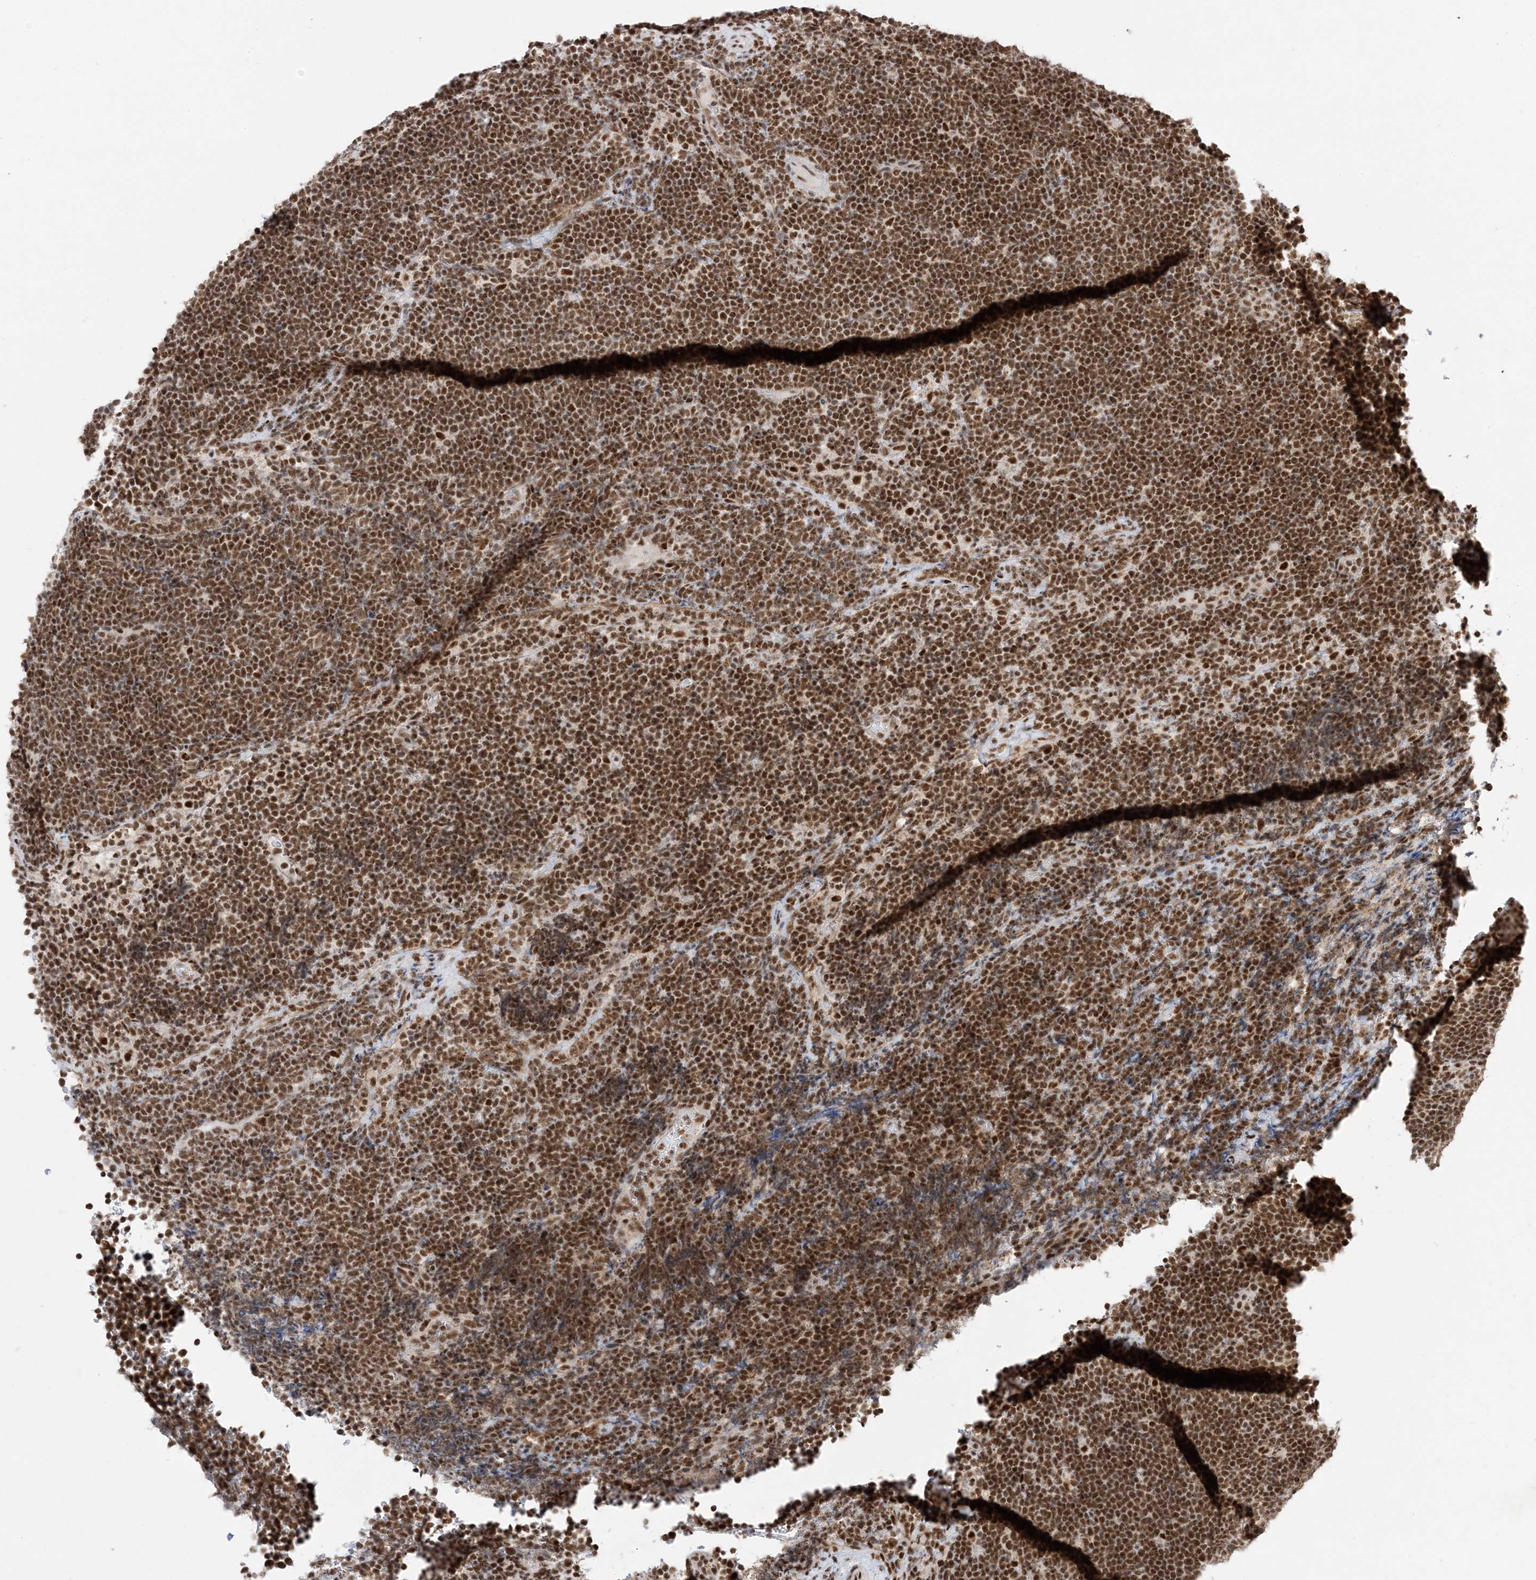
{"staining": {"intensity": "strong", "quantity": ">75%", "location": "nuclear"}, "tissue": "lymphoma", "cell_type": "Tumor cells", "image_type": "cancer", "snomed": [{"axis": "morphology", "description": "Malignant lymphoma, non-Hodgkin's type, High grade"}, {"axis": "topography", "description": "Lymph node"}], "caption": "High-grade malignant lymphoma, non-Hodgkin's type stained for a protein shows strong nuclear positivity in tumor cells. (DAB (3,3'-diaminobenzidine) = brown stain, brightfield microscopy at high magnification).", "gene": "SF3A3", "patient": {"sex": "male", "age": 13}}